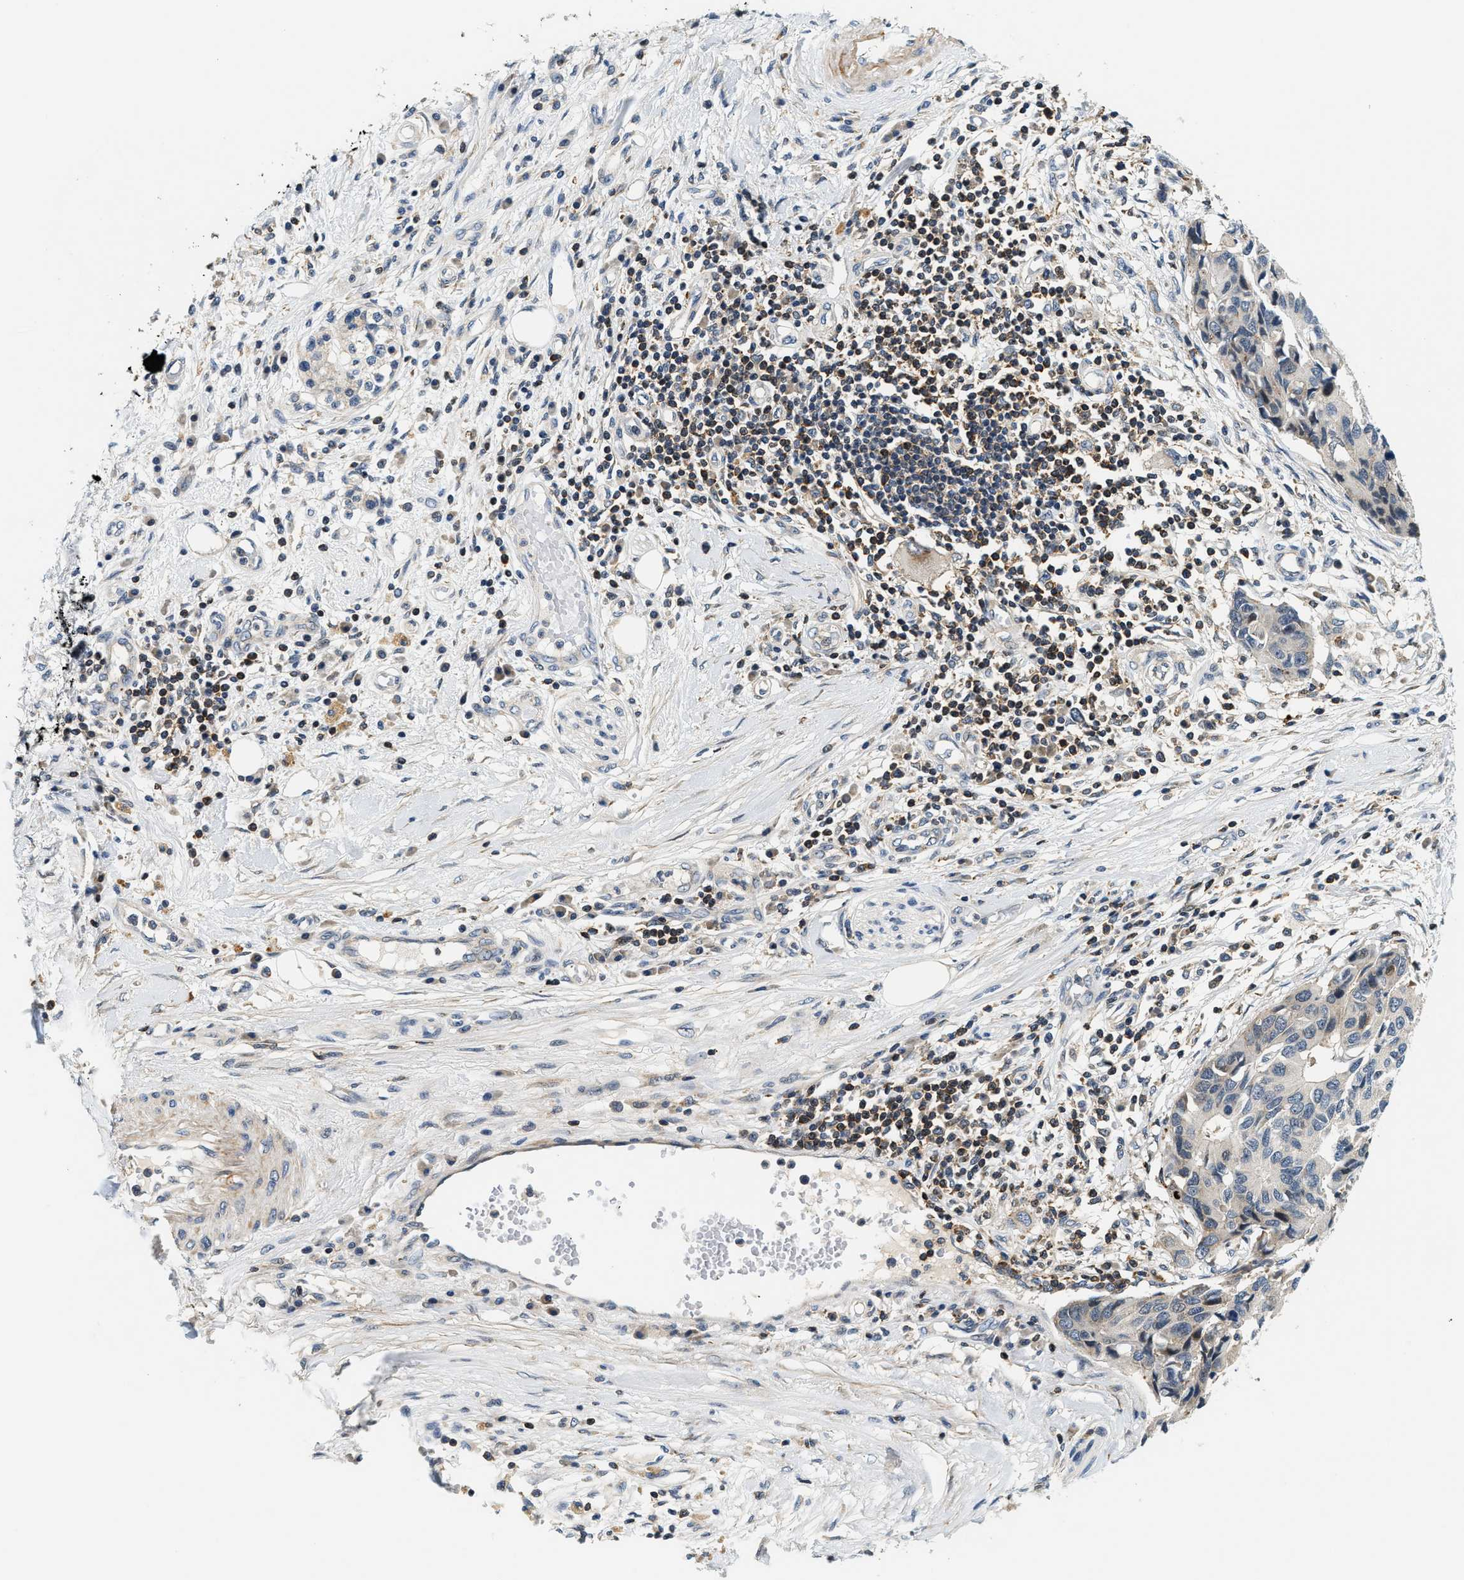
{"staining": {"intensity": "weak", "quantity": "<25%", "location": "cytoplasmic/membranous"}, "tissue": "pancreatic cancer", "cell_type": "Tumor cells", "image_type": "cancer", "snomed": [{"axis": "morphology", "description": "Adenocarcinoma, NOS"}, {"axis": "topography", "description": "Pancreas"}], "caption": "Immunohistochemistry (IHC) histopathology image of neoplastic tissue: pancreatic adenocarcinoma stained with DAB (3,3'-diaminobenzidine) displays no significant protein expression in tumor cells. (DAB IHC with hematoxylin counter stain).", "gene": "SAMD9", "patient": {"sex": "female", "age": 56}}